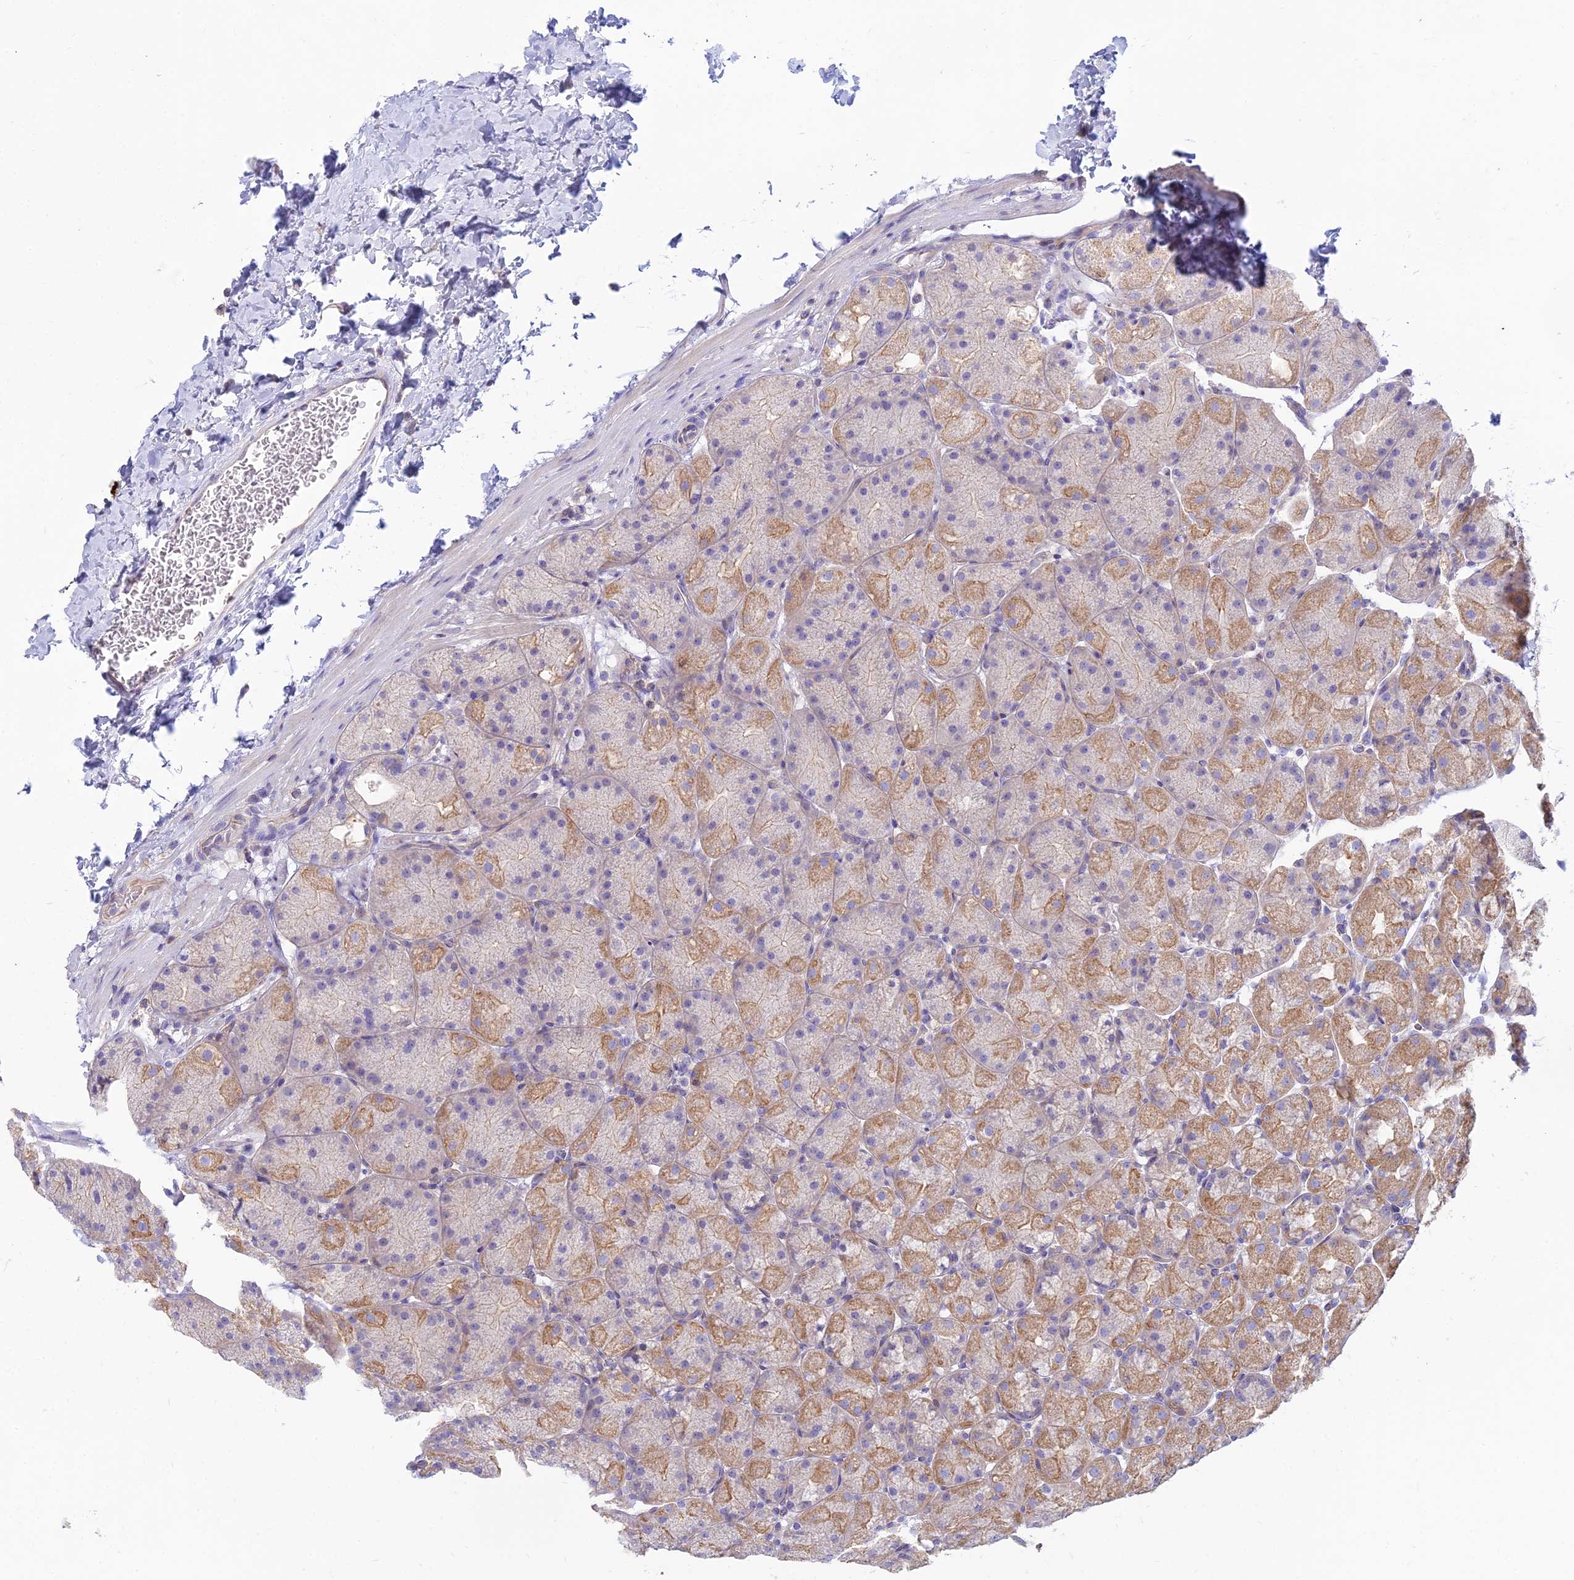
{"staining": {"intensity": "moderate", "quantity": "25%-75%", "location": "cytoplasmic/membranous"}, "tissue": "stomach", "cell_type": "Glandular cells", "image_type": "normal", "snomed": [{"axis": "morphology", "description": "Normal tissue, NOS"}, {"axis": "topography", "description": "Stomach, upper"}, {"axis": "topography", "description": "Stomach"}], "caption": "Immunohistochemistry (IHC) (DAB) staining of normal stomach displays moderate cytoplasmic/membranous protein staining in approximately 25%-75% of glandular cells.", "gene": "SMIM24", "patient": {"sex": "male", "age": 48}}